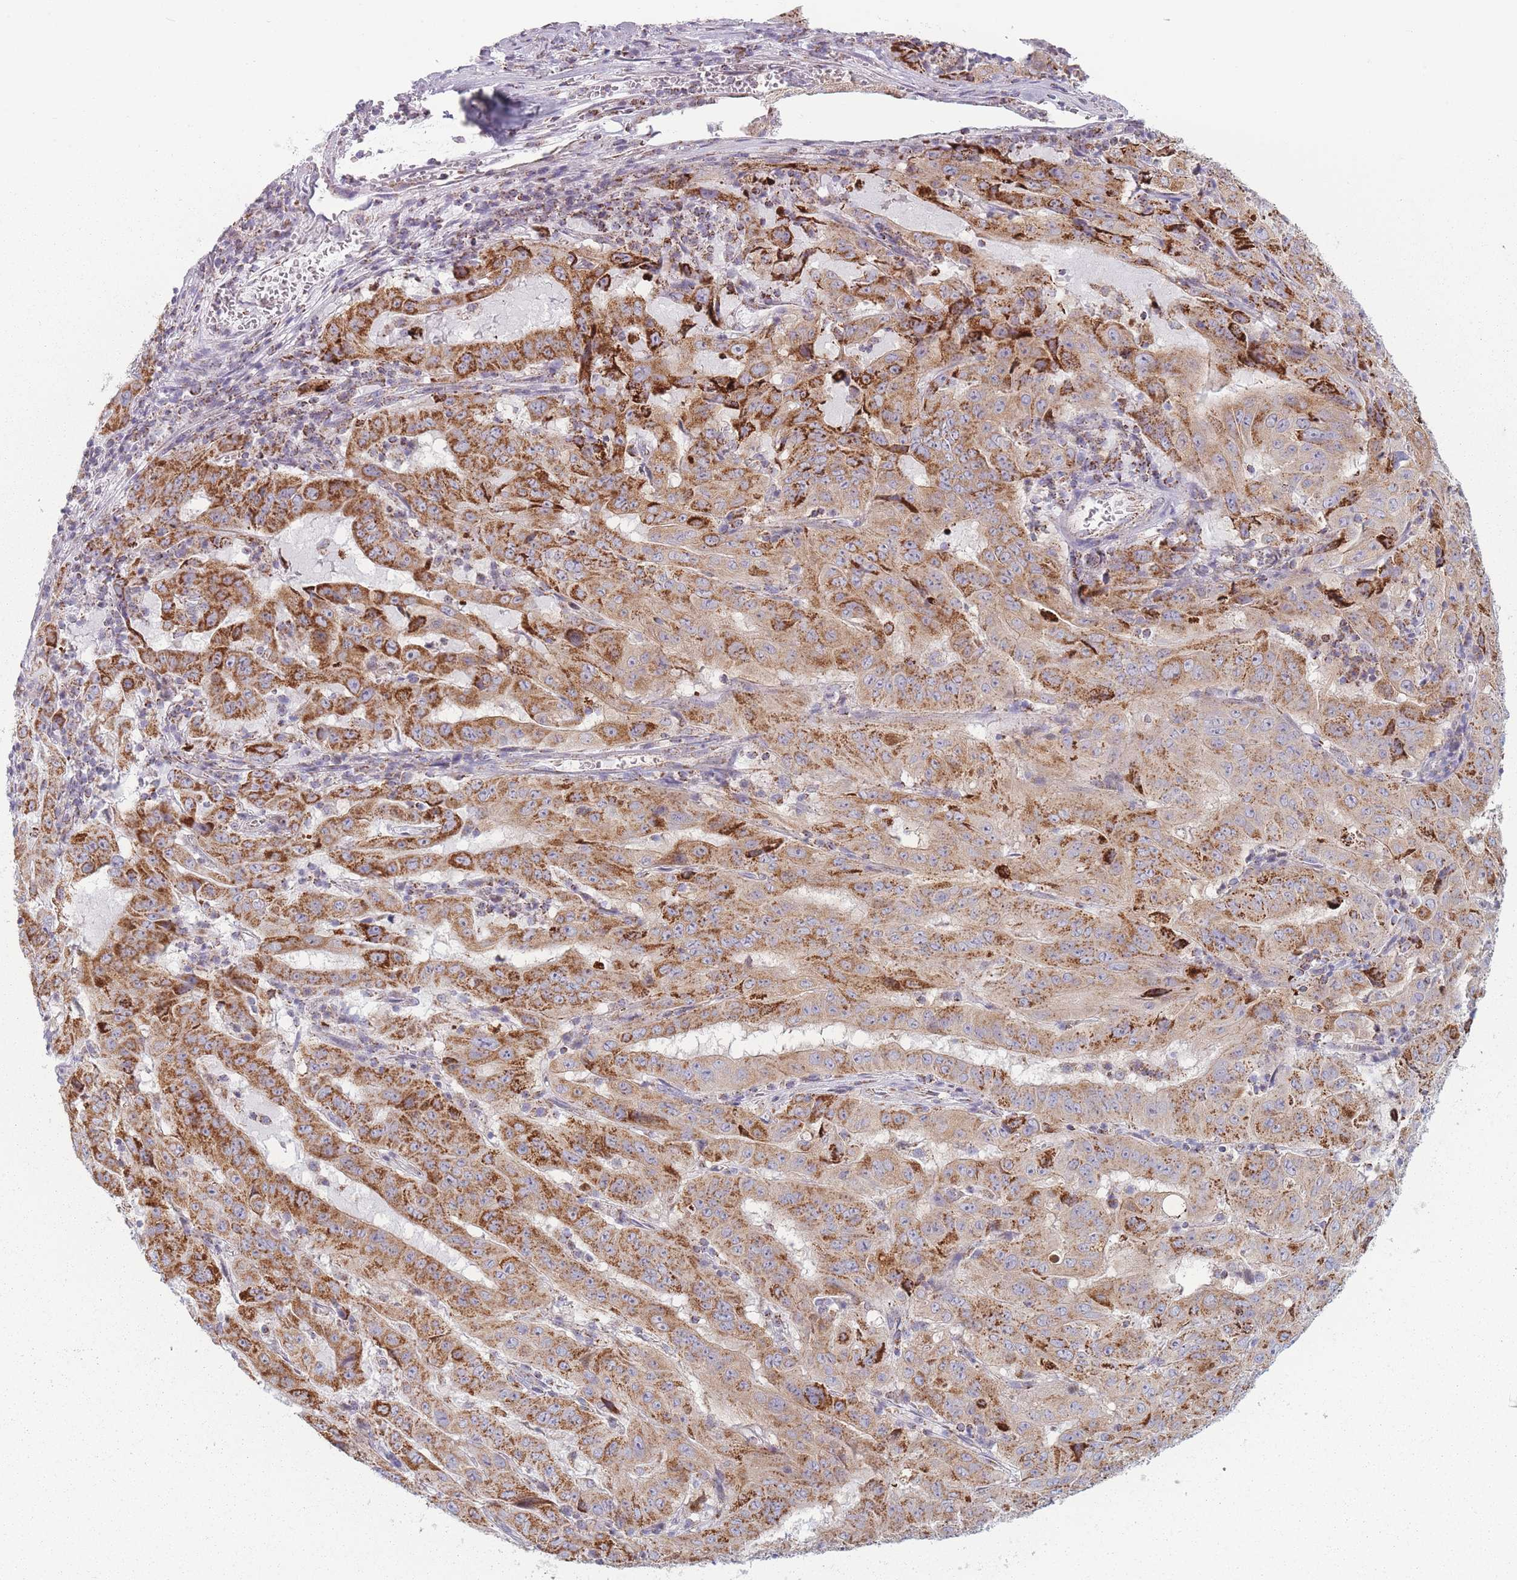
{"staining": {"intensity": "strong", "quantity": ">75%", "location": "cytoplasmic/membranous"}, "tissue": "pancreatic cancer", "cell_type": "Tumor cells", "image_type": "cancer", "snomed": [{"axis": "morphology", "description": "Adenocarcinoma, NOS"}, {"axis": "topography", "description": "Pancreas"}], "caption": "DAB immunohistochemical staining of pancreatic adenocarcinoma shows strong cytoplasmic/membranous protein staining in about >75% of tumor cells. The staining is performed using DAB brown chromogen to label protein expression. The nuclei are counter-stained blue using hematoxylin.", "gene": "DCHS1", "patient": {"sex": "male", "age": 63}}